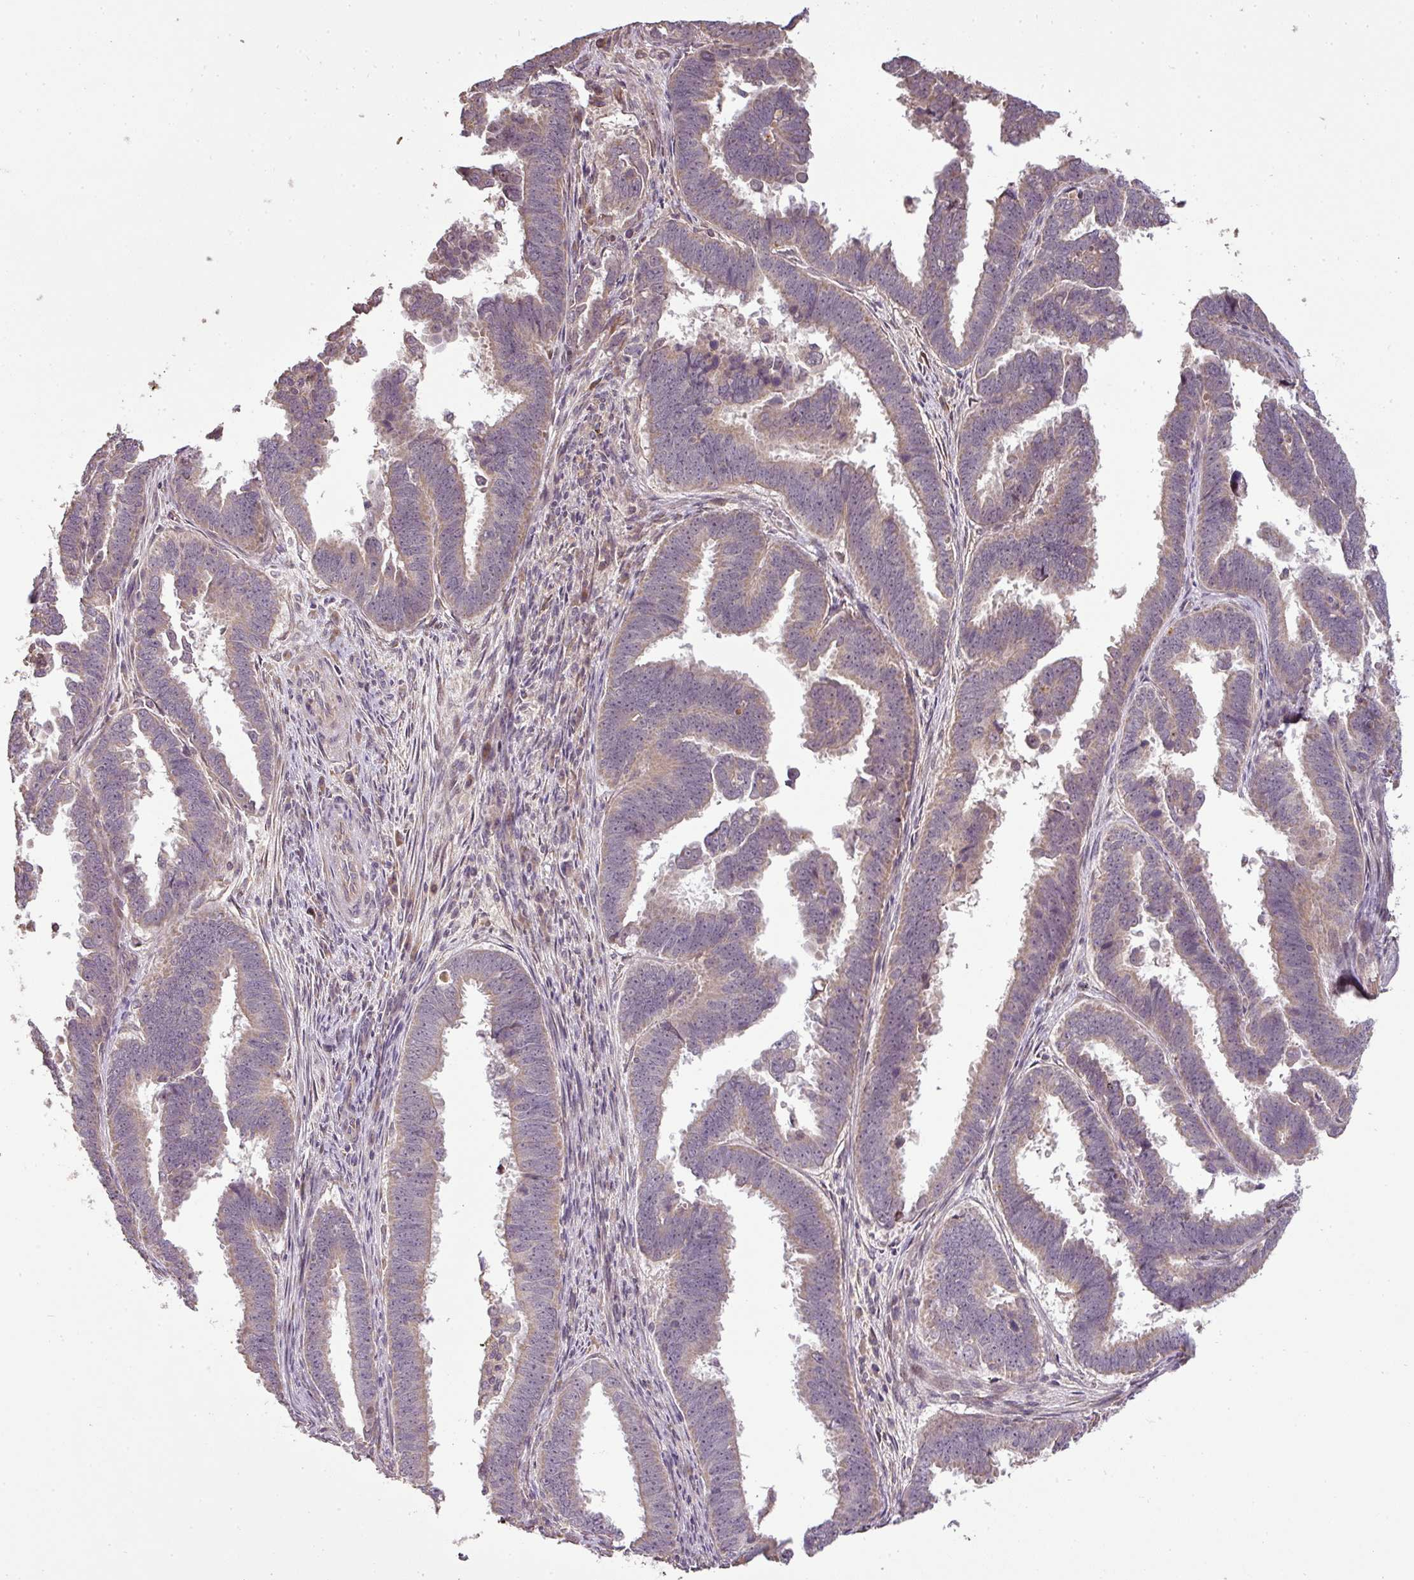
{"staining": {"intensity": "weak", "quantity": "<25%", "location": "cytoplasmic/membranous"}, "tissue": "endometrial cancer", "cell_type": "Tumor cells", "image_type": "cancer", "snomed": [{"axis": "morphology", "description": "Adenocarcinoma, NOS"}, {"axis": "topography", "description": "Endometrium"}], "caption": "Adenocarcinoma (endometrial) was stained to show a protein in brown. There is no significant positivity in tumor cells.", "gene": "FAIM", "patient": {"sex": "female", "age": 75}}